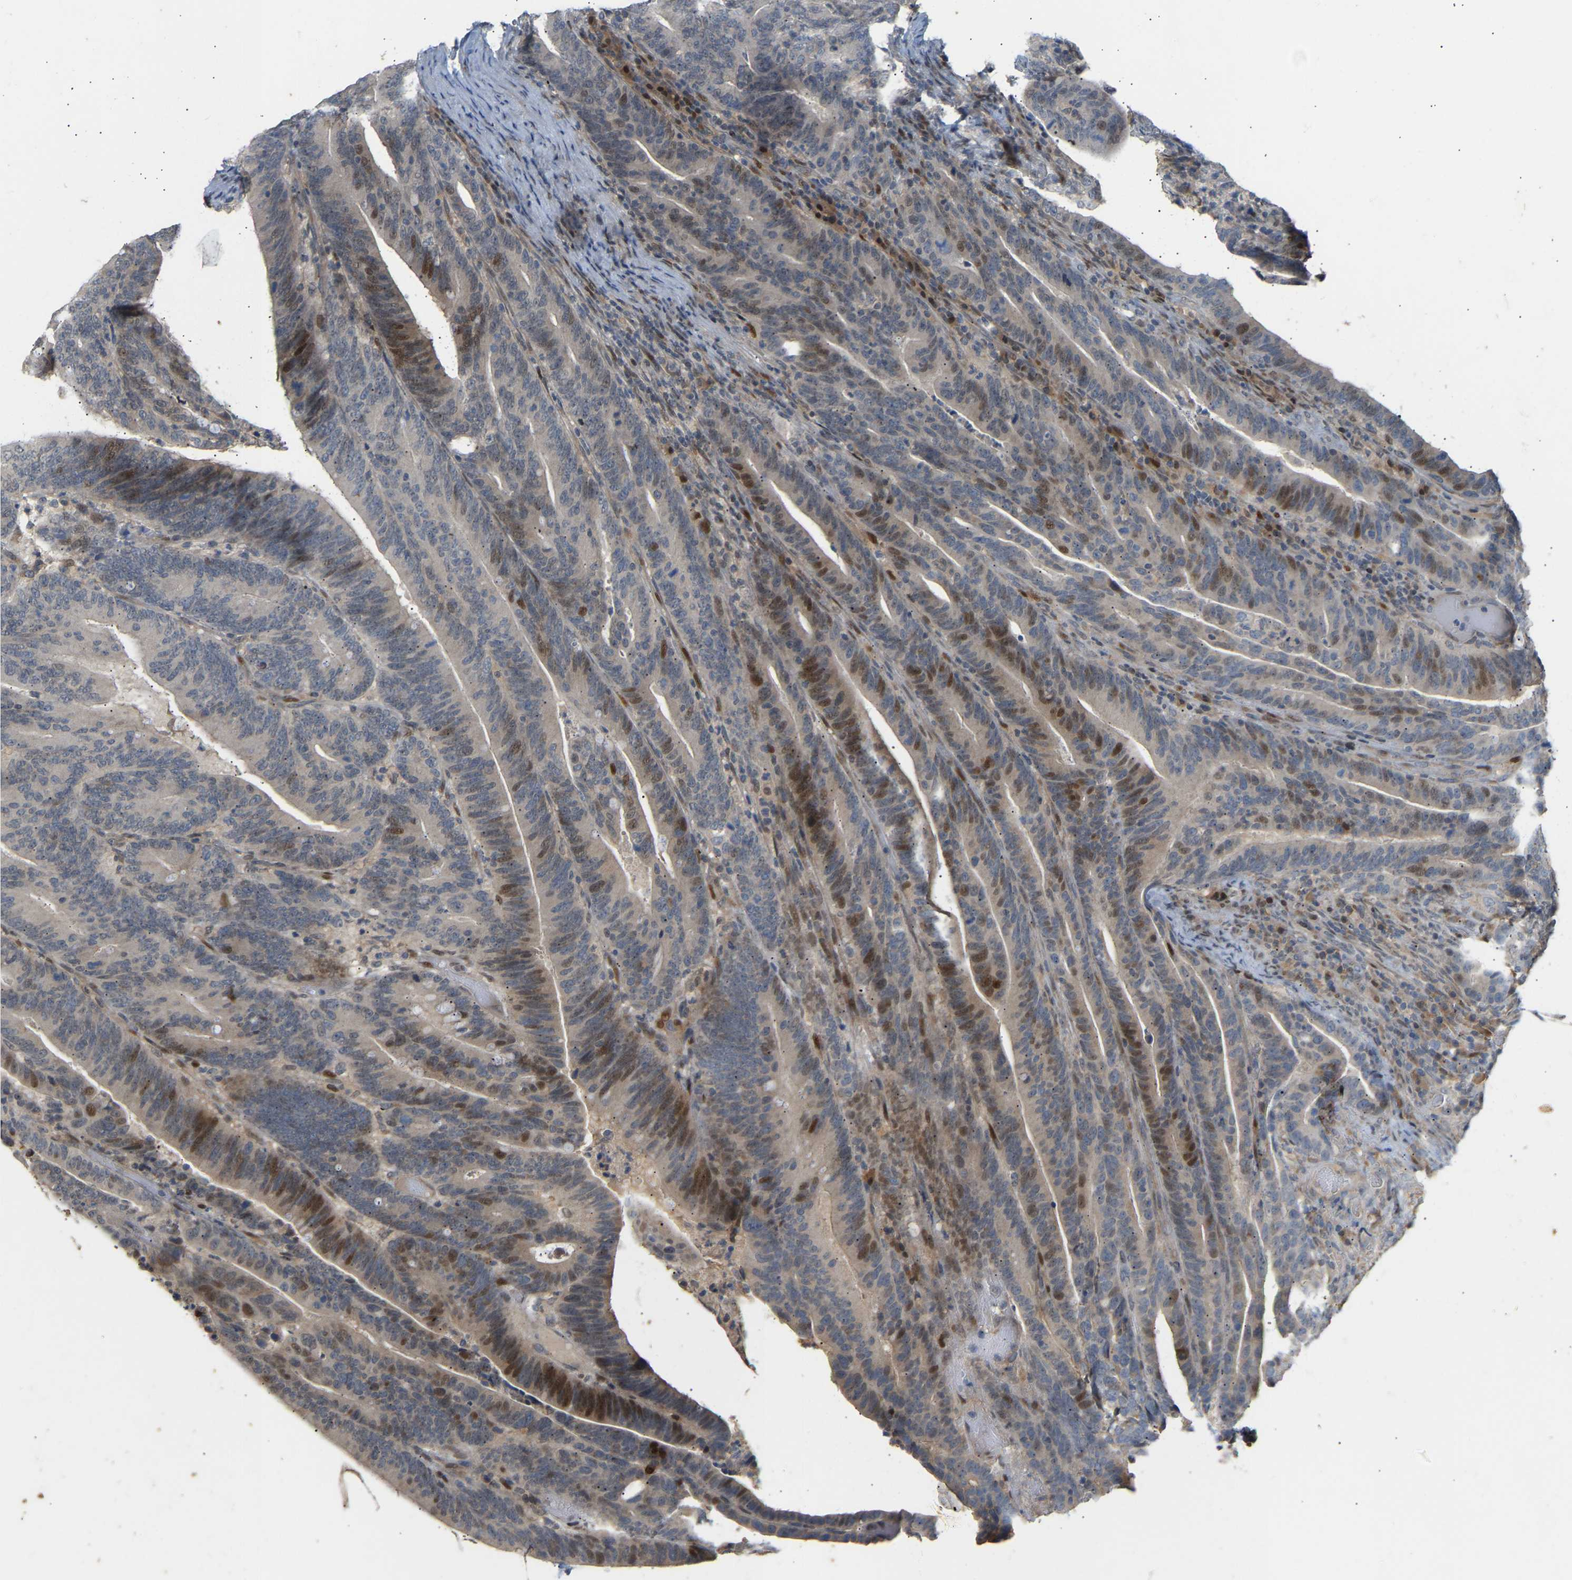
{"staining": {"intensity": "moderate", "quantity": "<25%", "location": "nuclear"}, "tissue": "colorectal cancer", "cell_type": "Tumor cells", "image_type": "cancer", "snomed": [{"axis": "morphology", "description": "Adenocarcinoma, NOS"}, {"axis": "topography", "description": "Colon"}], "caption": "This micrograph reveals immunohistochemistry (IHC) staining of human colorectal cancer (adenocarcinoma), with low moderate nuclear positivity in about <25% of tumor cells.", "gene": "PTPN4", "patient": {"sex": "female", "age": 66}}